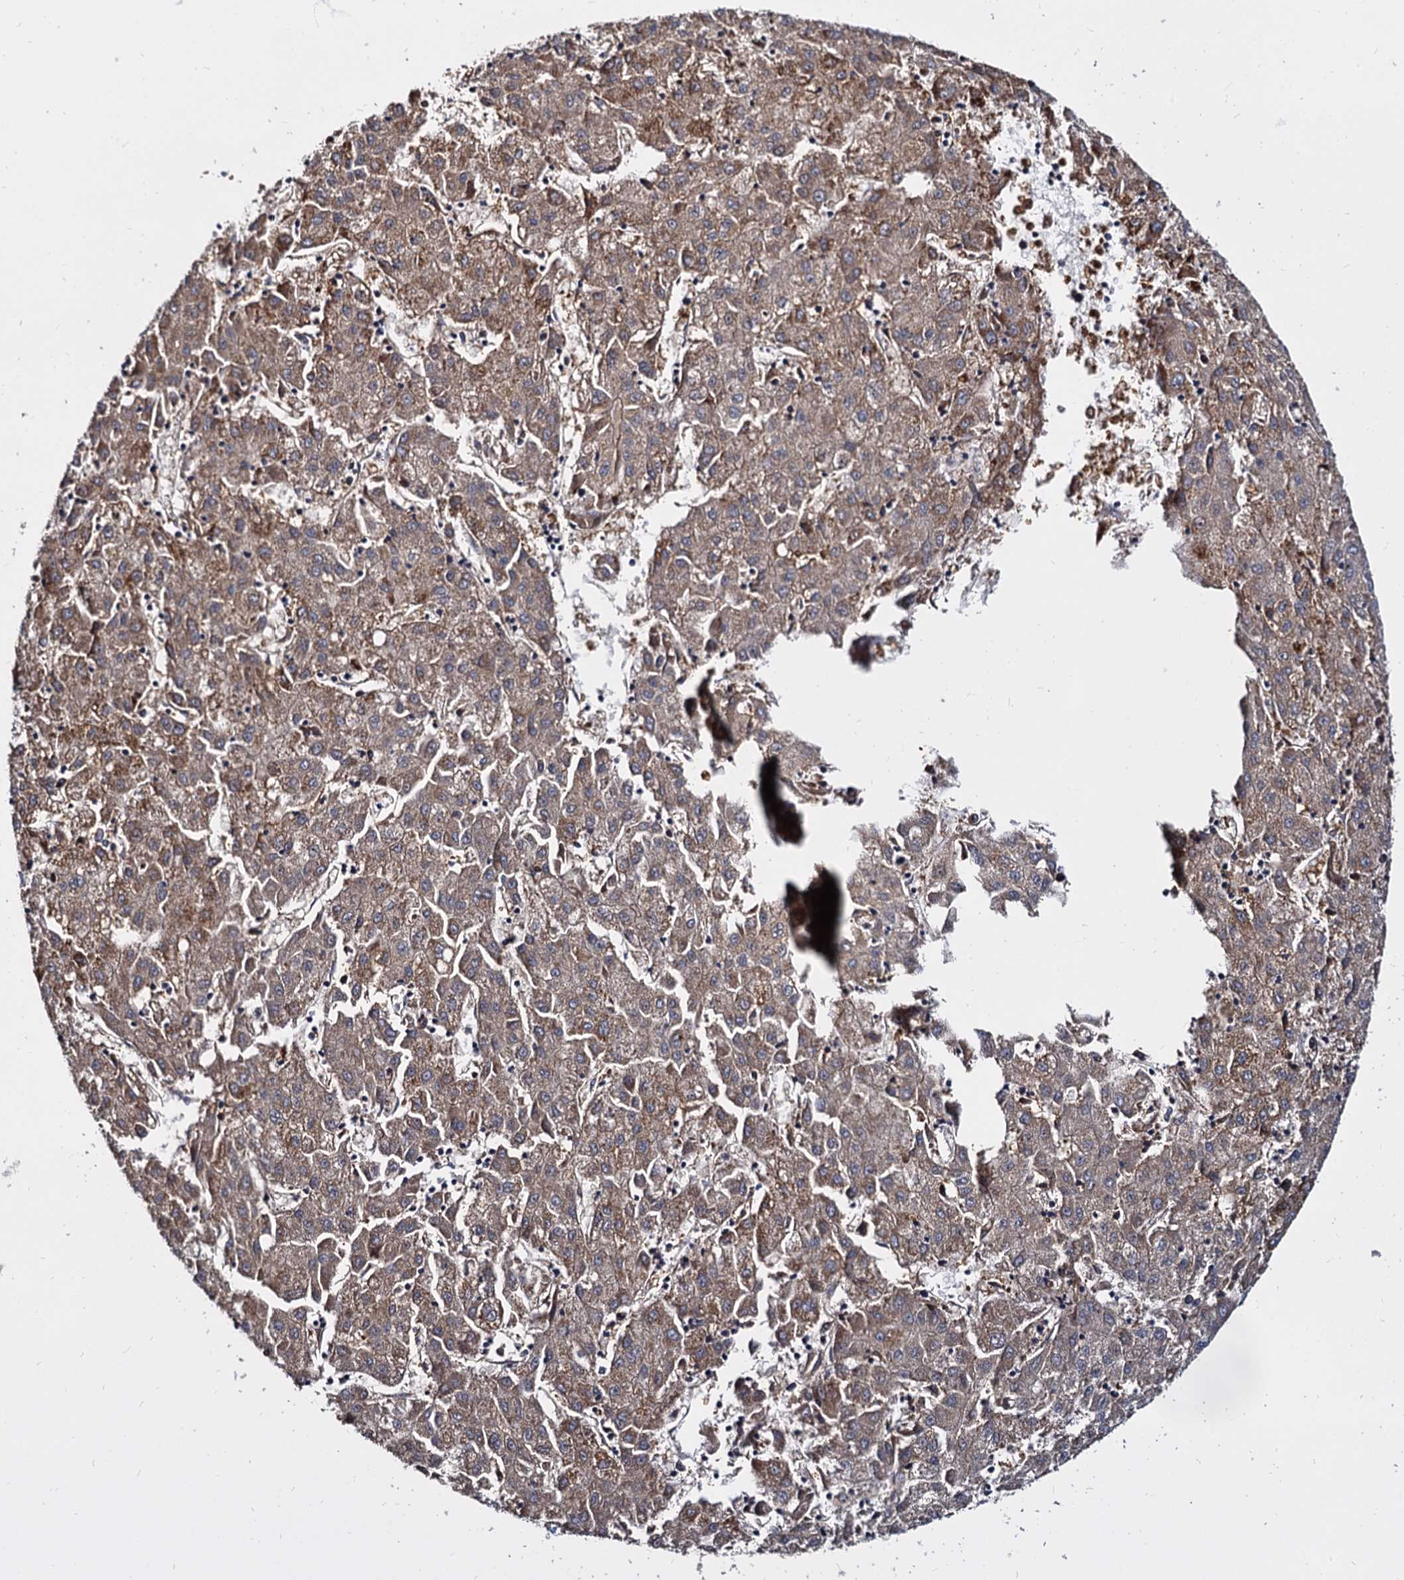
{"staining": {"intensity": "moderate", "quantity": ">75%", "location": "cytoplasmic/membranous"}, "tissue": "liver cancer", "cell_type": "Tumor cells", "image_type": "cancer", "snomed": [{"axis": "morphology", "description": "Carcinoma, Hepatocellular, NOS"}, {"axis": "topography", "description": "Liver"}], "caption": "The image reveals immunohistochemical staining of liver cancer. There is moderate cytoplasmic/membranous positivity is identified in approximately >75% of tumor cells.", "gene": "WWC3", "patient": {"sex": "male", "age": 72}}